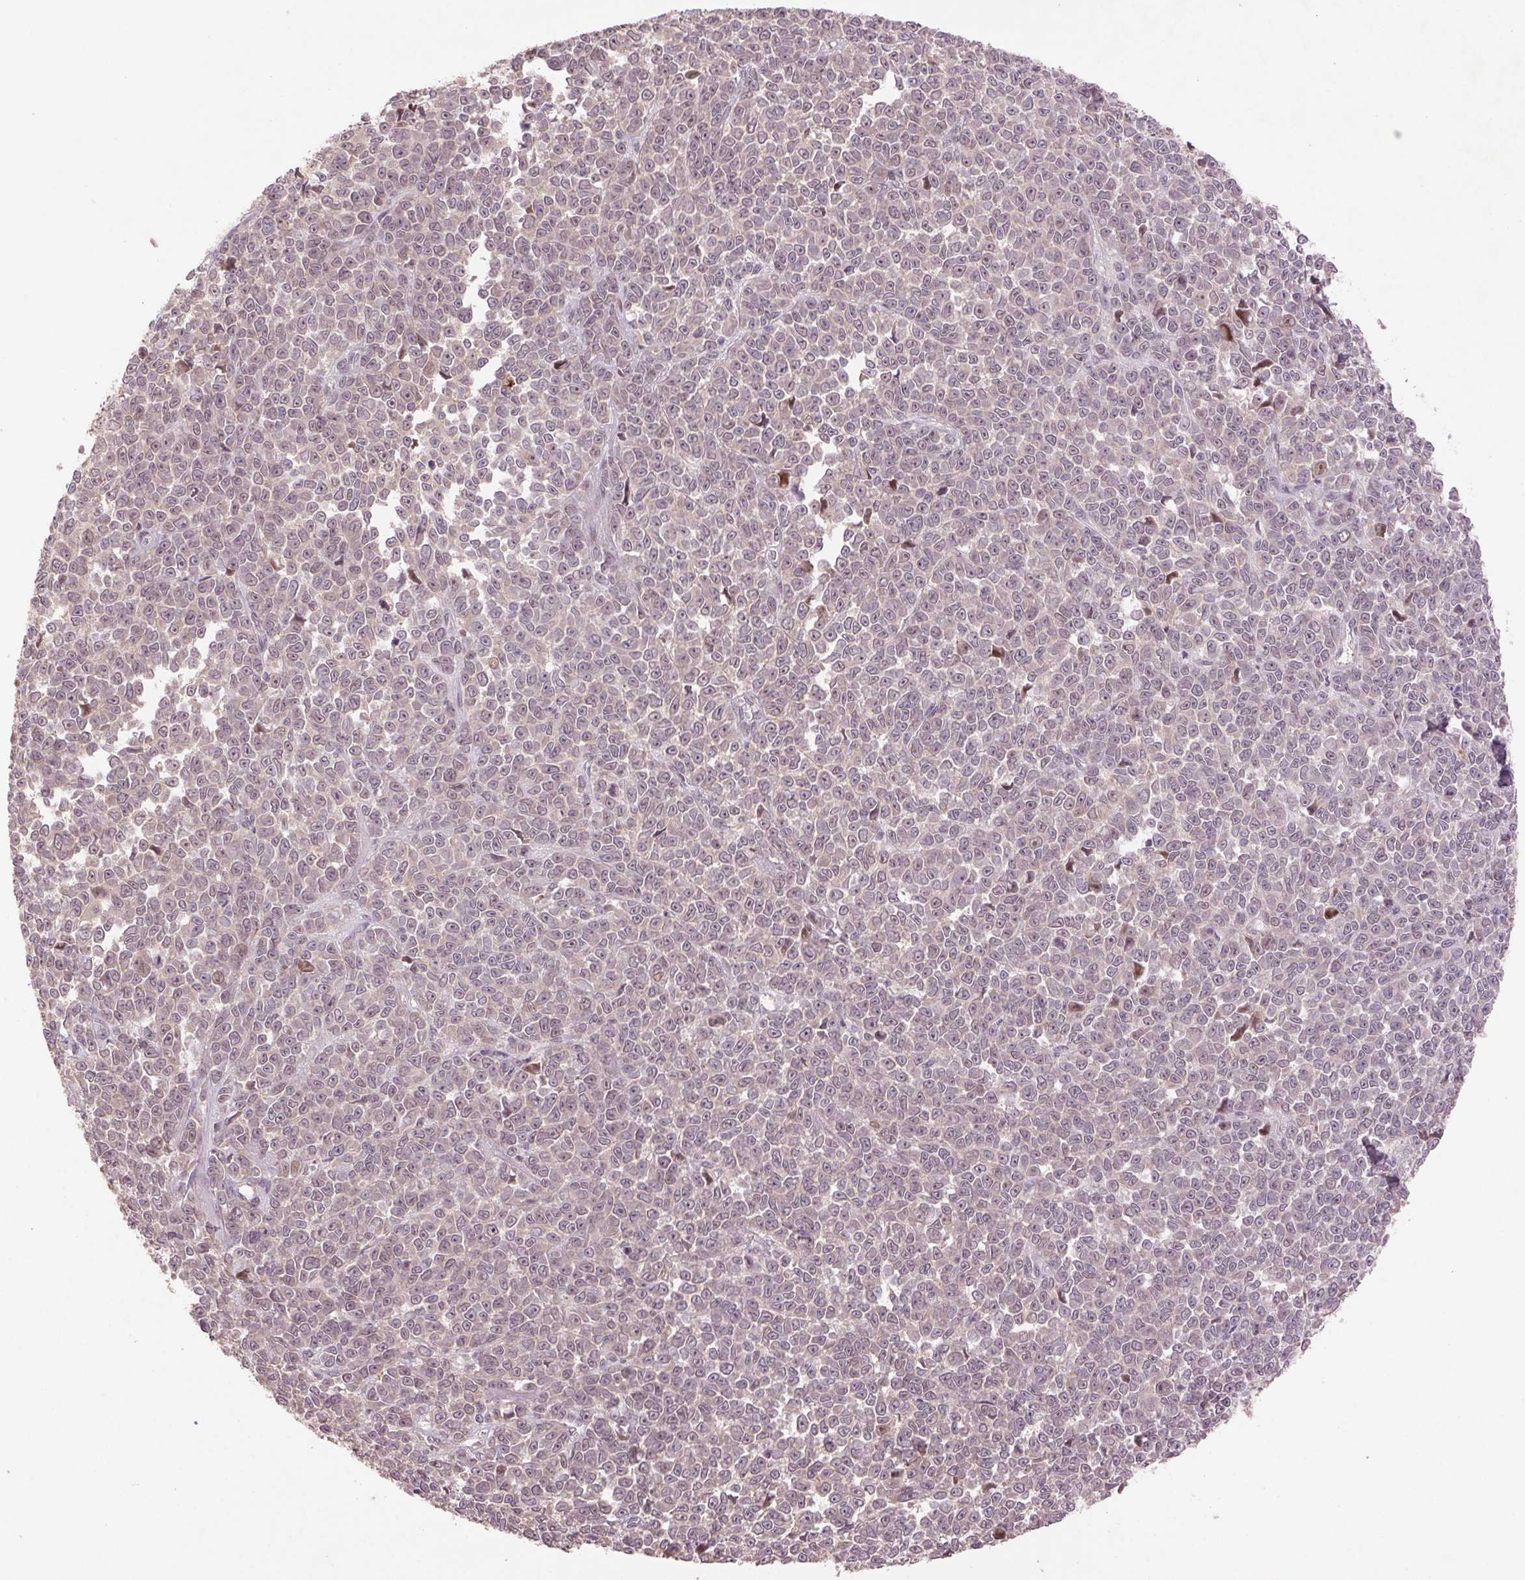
{"staining": {"intensity": "negative", "quantity": "none", "location": "none"}, "tissue": "melanoma", "cell_type": "Tumor cells", "image_type": "cancer", "snomed": [{"axis": "morphology", "description": "Malignant melanoma, NOS"}, {"axis": "topography", "description": "Skin"}], "caption": "IHC histopathology image of malignant melanoma stained for a protein (brown), which displays no expression in tumor cells.", "gene": "SMLR1", "patient": {"sex": "female", "age": 95}}